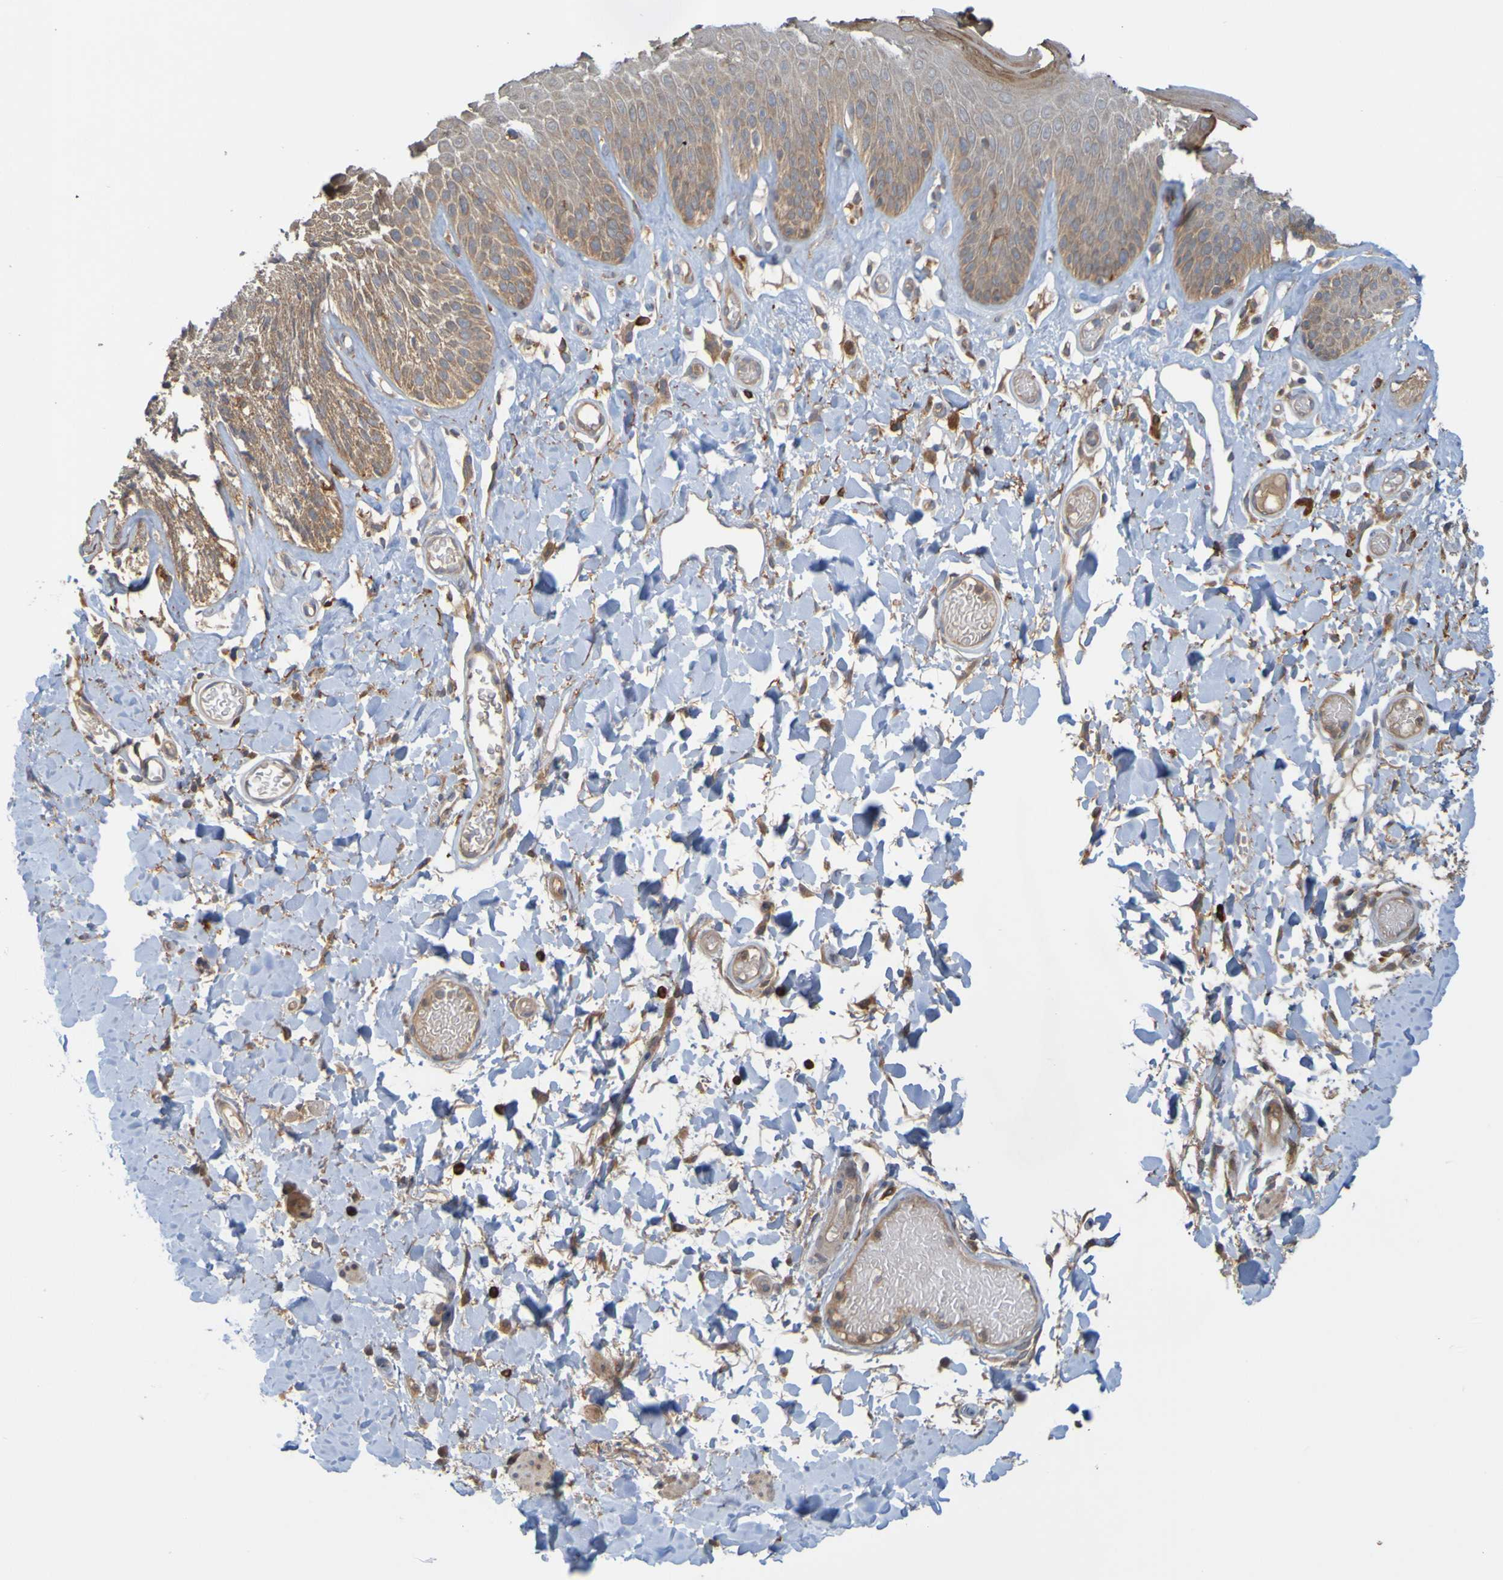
{"staining": {"intensity": "moderate", "quantity": "25%-75%", "location": "cytoplasmic/membranous"}, "tissue": "skin", "cell_type": "Epidermal cells", "image_type": "normal", "snomed": [{"axis": "morphology", "description": "Normal tissue, NOS"}, {"axis": "topography", "description": "Vulva"}], "caption": "This photomicrograph exhibits immunohistochemistry staining of normal human skin, with medium moderate cytoplasmic/membranous positivity in approximately 25%-75% of epidermal cells.", "gene": "NAV2", "patient": {"sex": "female", "age": 73}}